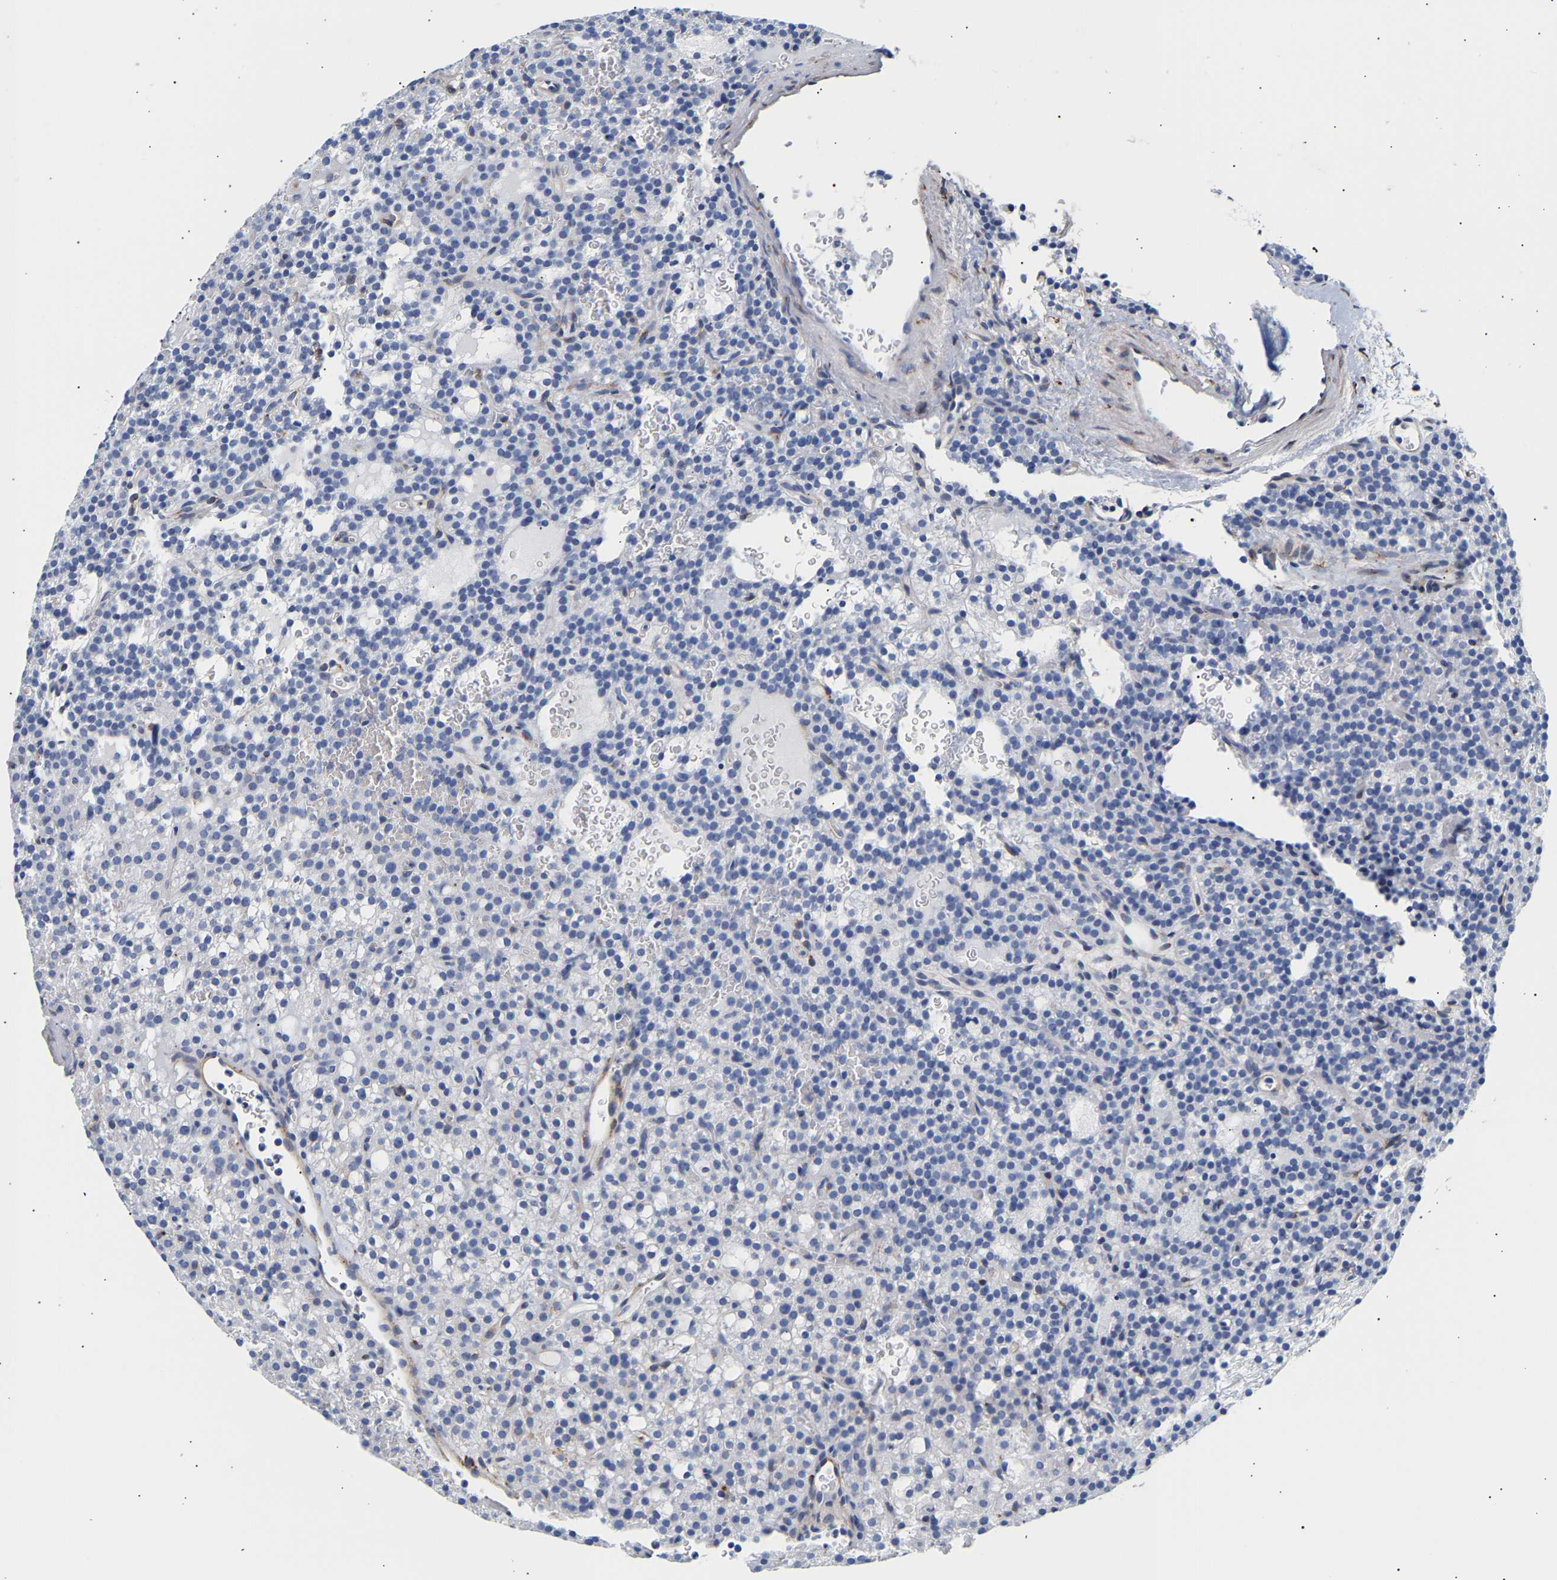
{"staining": {"intensity": "negative", "quantity": "none", "location": "none"}, "tissue": "parathyroid gland", "cell_type": "Glandular cells", "image_type": "normal", "snomed": [{"axis": "morphology", "description": "Normal tissue, NOS"}, {"axis": "morphology", "description": "Adenoma, NOS"}, {"axis": "topography", "description": "Parathyroid gland"}], "caption": "The image reveals no staining of glandular cells in unremarkable parathyroid gland. The staining is performed using DAB brown chromogen with nuclei counter-stained in using hematoxylin.", "gene": "IGFBP7", "patient": {"sex": "female", "age": 74}}